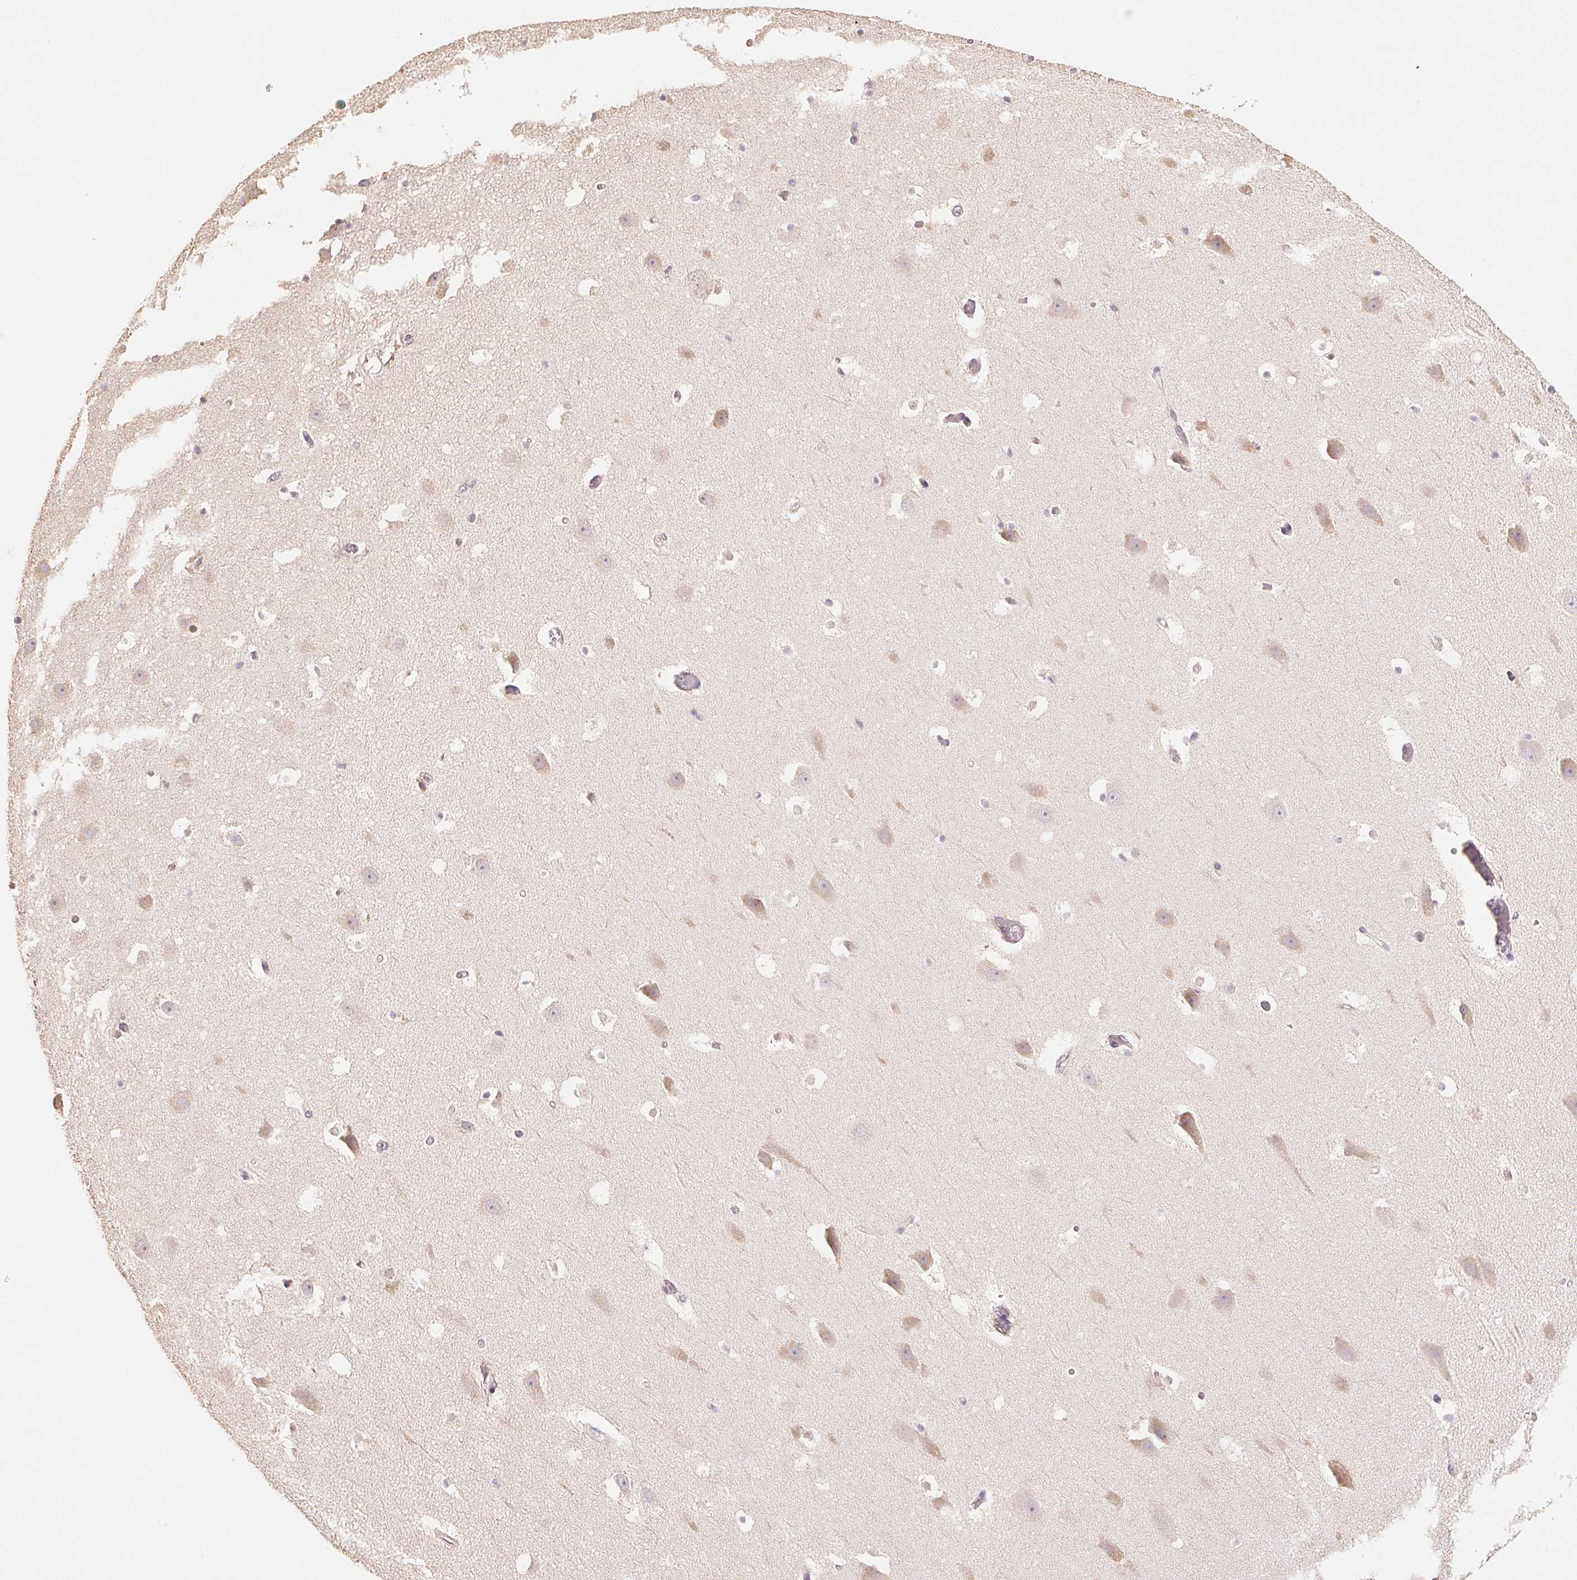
{"staining": {"intensity": "negative", "quantity": "none", "location": "none"}, "tissue": "hippocampus", "cell_type": "Glial cells", "image_type": "normal", "snomed": [{"axis": "morphology", "description": "Normal tissue, NOS"}, {"axis": "topography", "description": "Hippocampus"}], "caption": "Hippocampus stained for a protein using immunohistochemistry (IHC) exhibits no expression glial cells.", "gene": "CENPF", "patient": {"sex": "male", "age": 26}}